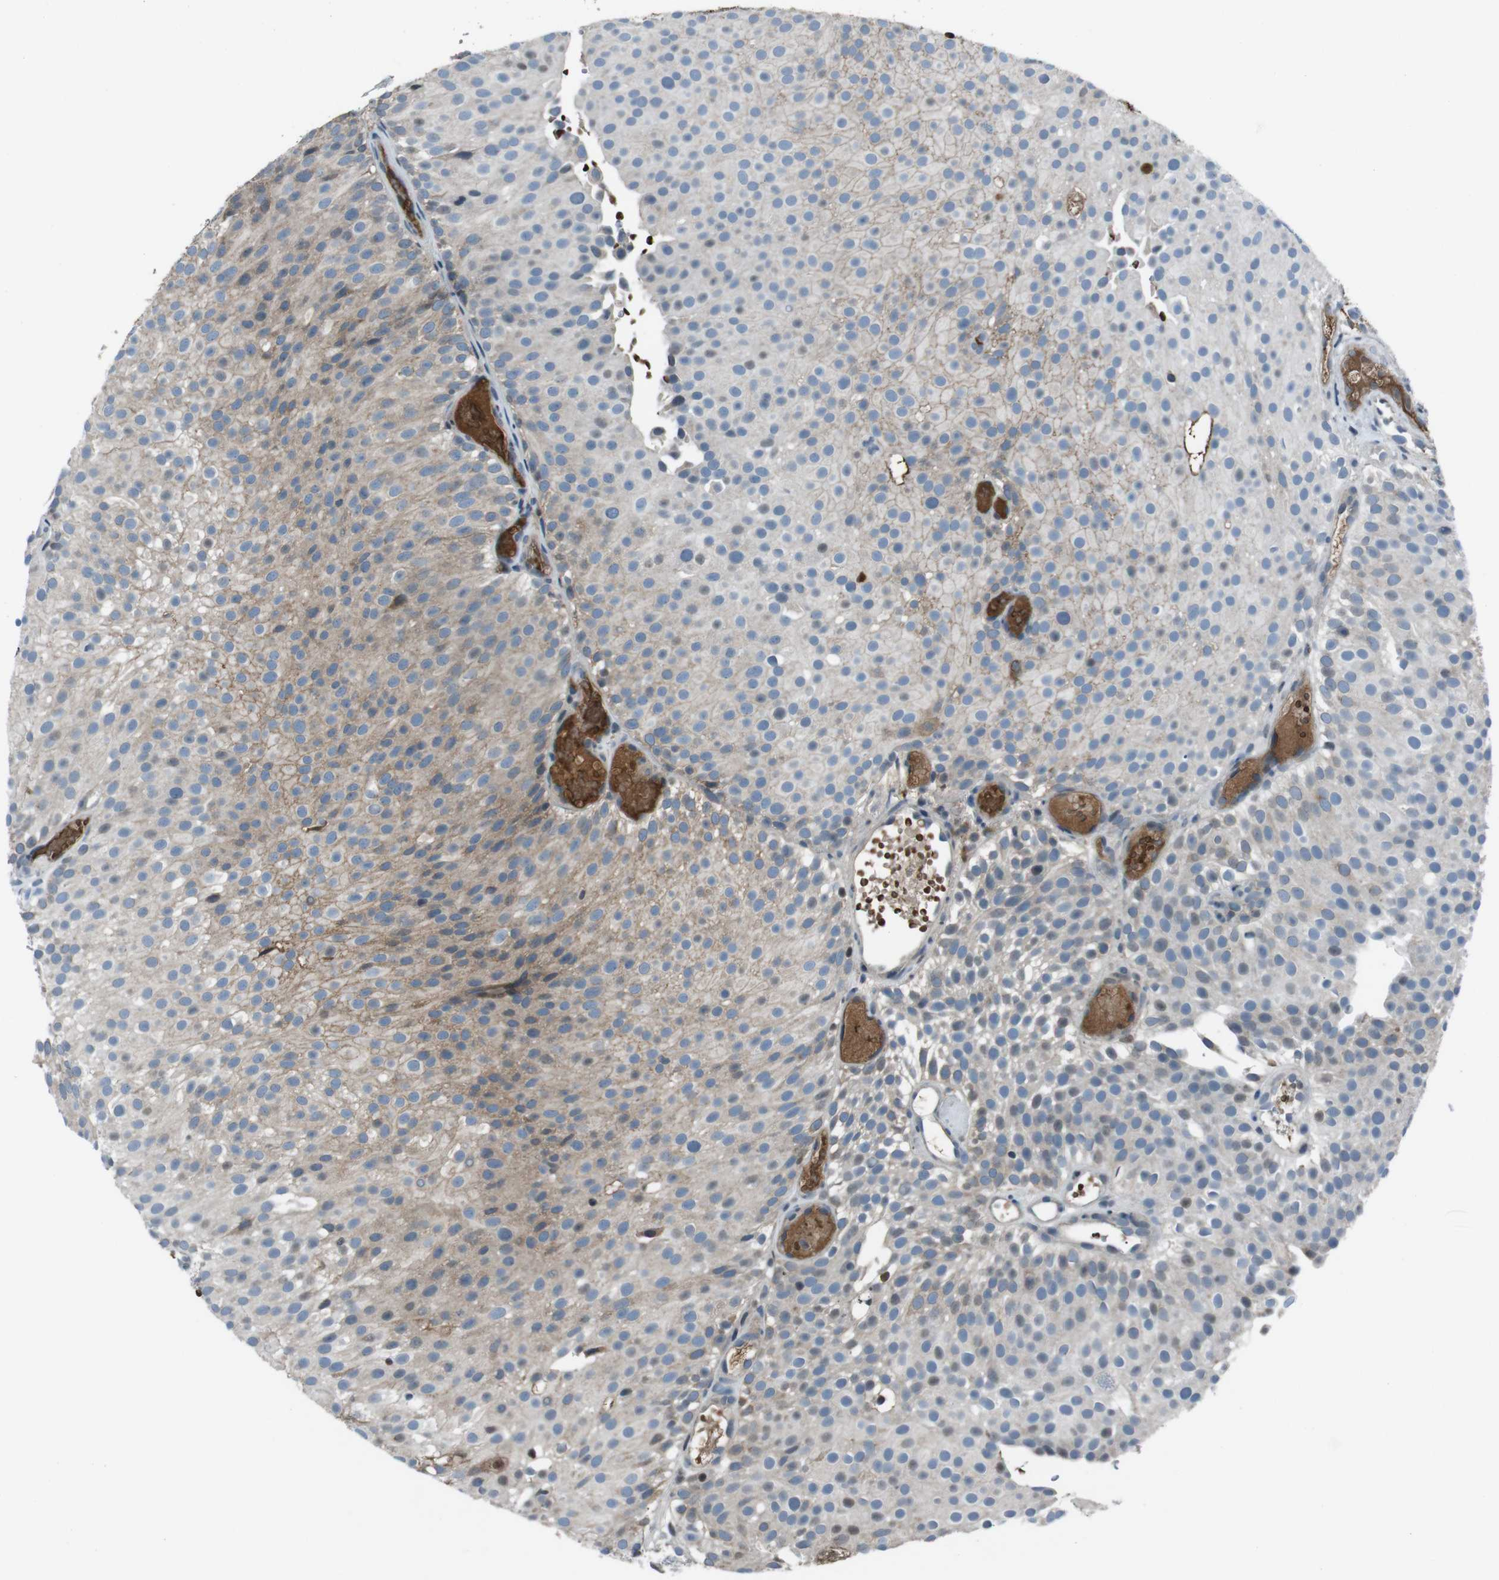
{"staining": {"intensity": "moderate", "quantity": "<25%", "location": "cytoplasmic/membranous"}, "tissue": "urothelial cancer", "cell_type": "Tumor cells", "image_type": "cancer", "snomed": [{"axis": "morphology", "description": "Urothelial carcinoma, Low grade"}, {"axis": "topography", "description": "Urinary bladder"}], "caption": "DAB immunohistochemical staining of low-grade urothelial carcinoma exhibits moderate cytoplasmic/membranous protein expression in approximately <25% of tumor cells. The staining was performed using DAB (3,3'-diaminobenzidine), with brown indicating positive protein expression. Nuclei are stained blue with hematoxylin.", "gene": "UGT1A6", "patient": {"sex": "male", "age": 78}}